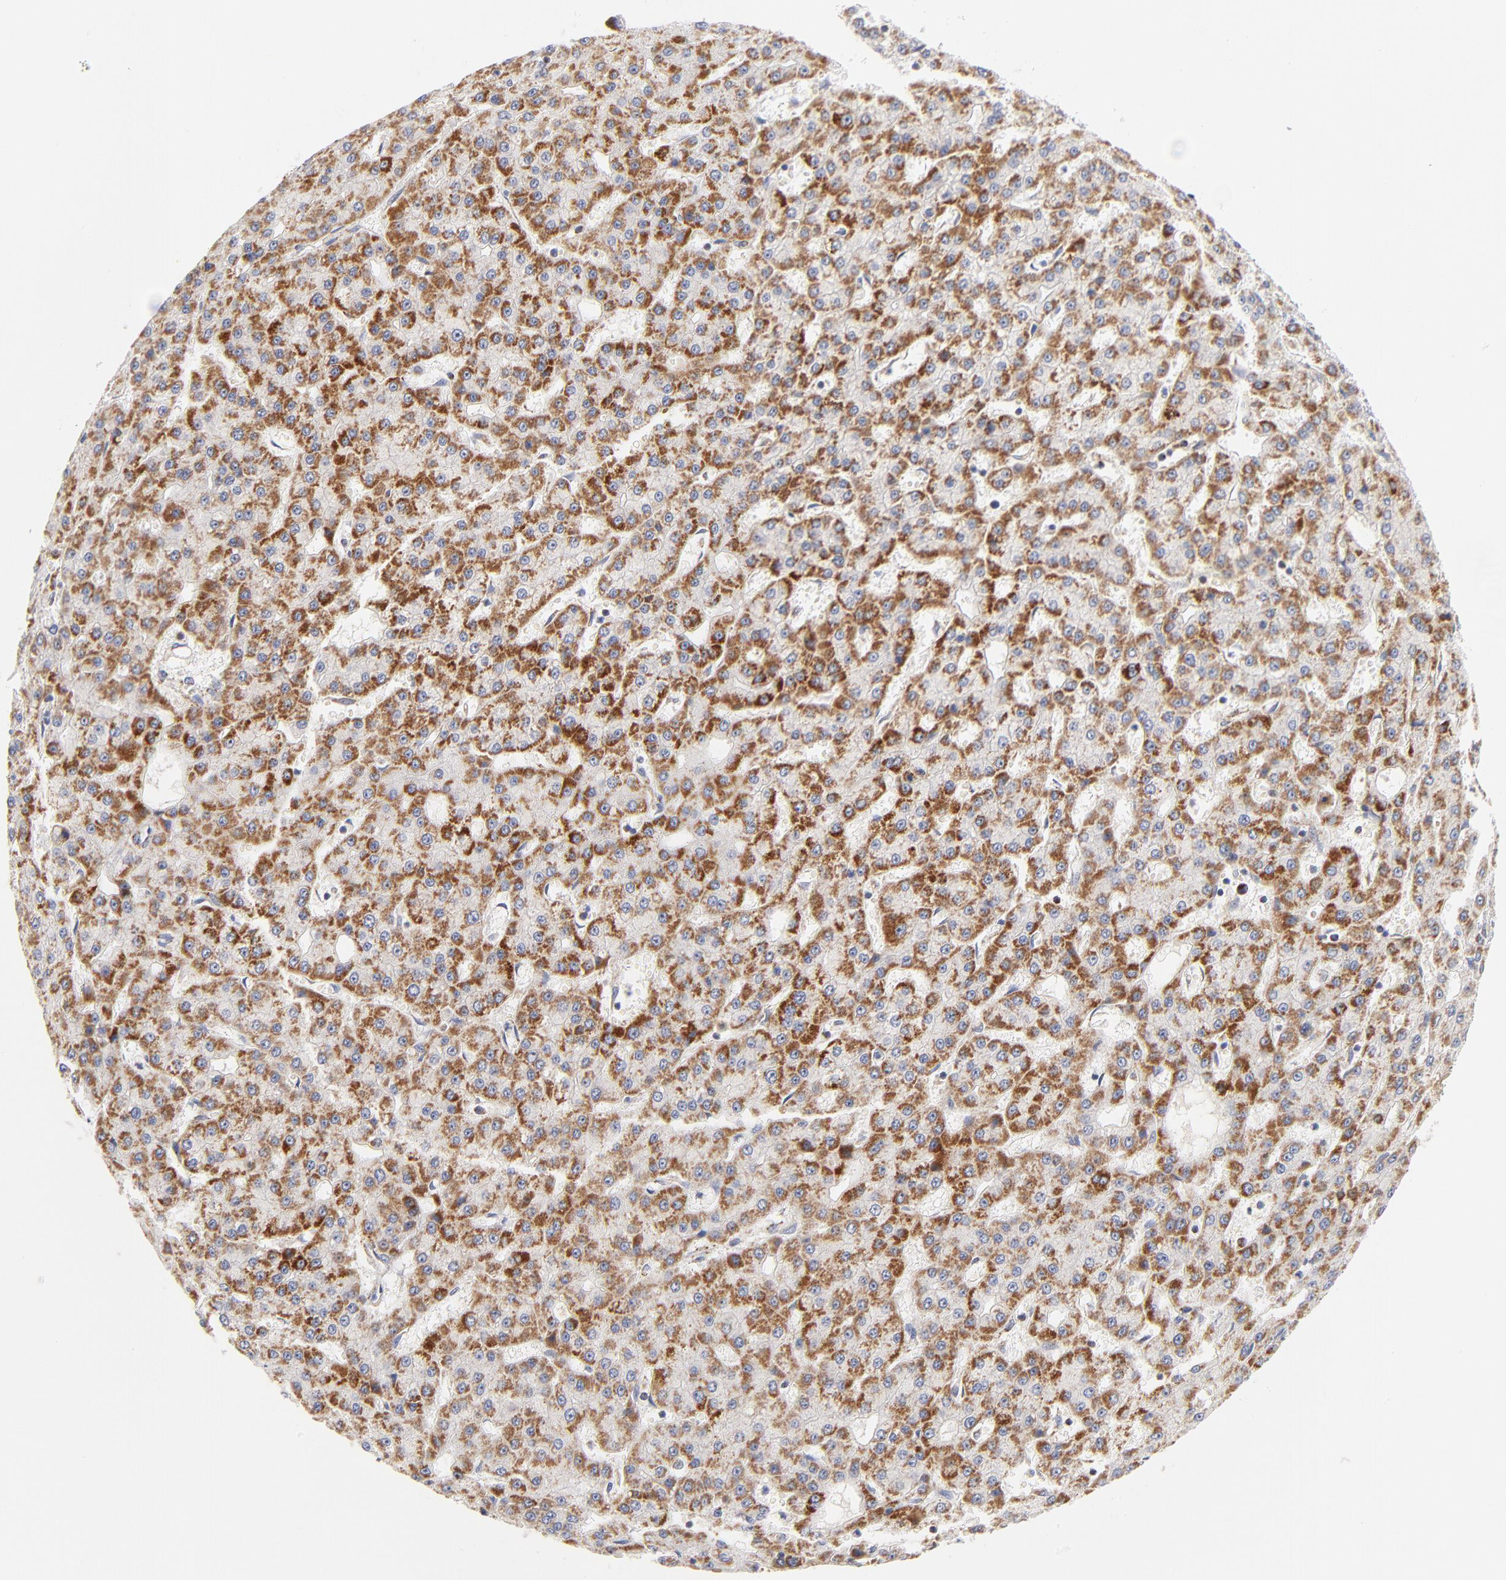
{"staining": {"intensity": "moderate", "quantity": ">75%", "location": "cytoplasmic/membranous"}, "tissue": "liver cancer", "cell_type": "Tumor cells", "image_type": "cancer", "snomed": [{"axis": "morphology", "description": "Carcinoma, Hepatocellular, NOS"}, {"axis": "topography", "description": "Liver"}], "caption": "Liver hepatocellular carcinoma tissue exhibits moderate cytoplasmic/membranous expression in about >75% of tumor cells", "gene": "DLAT", "patient": {"sex": "male", "age": 47}}